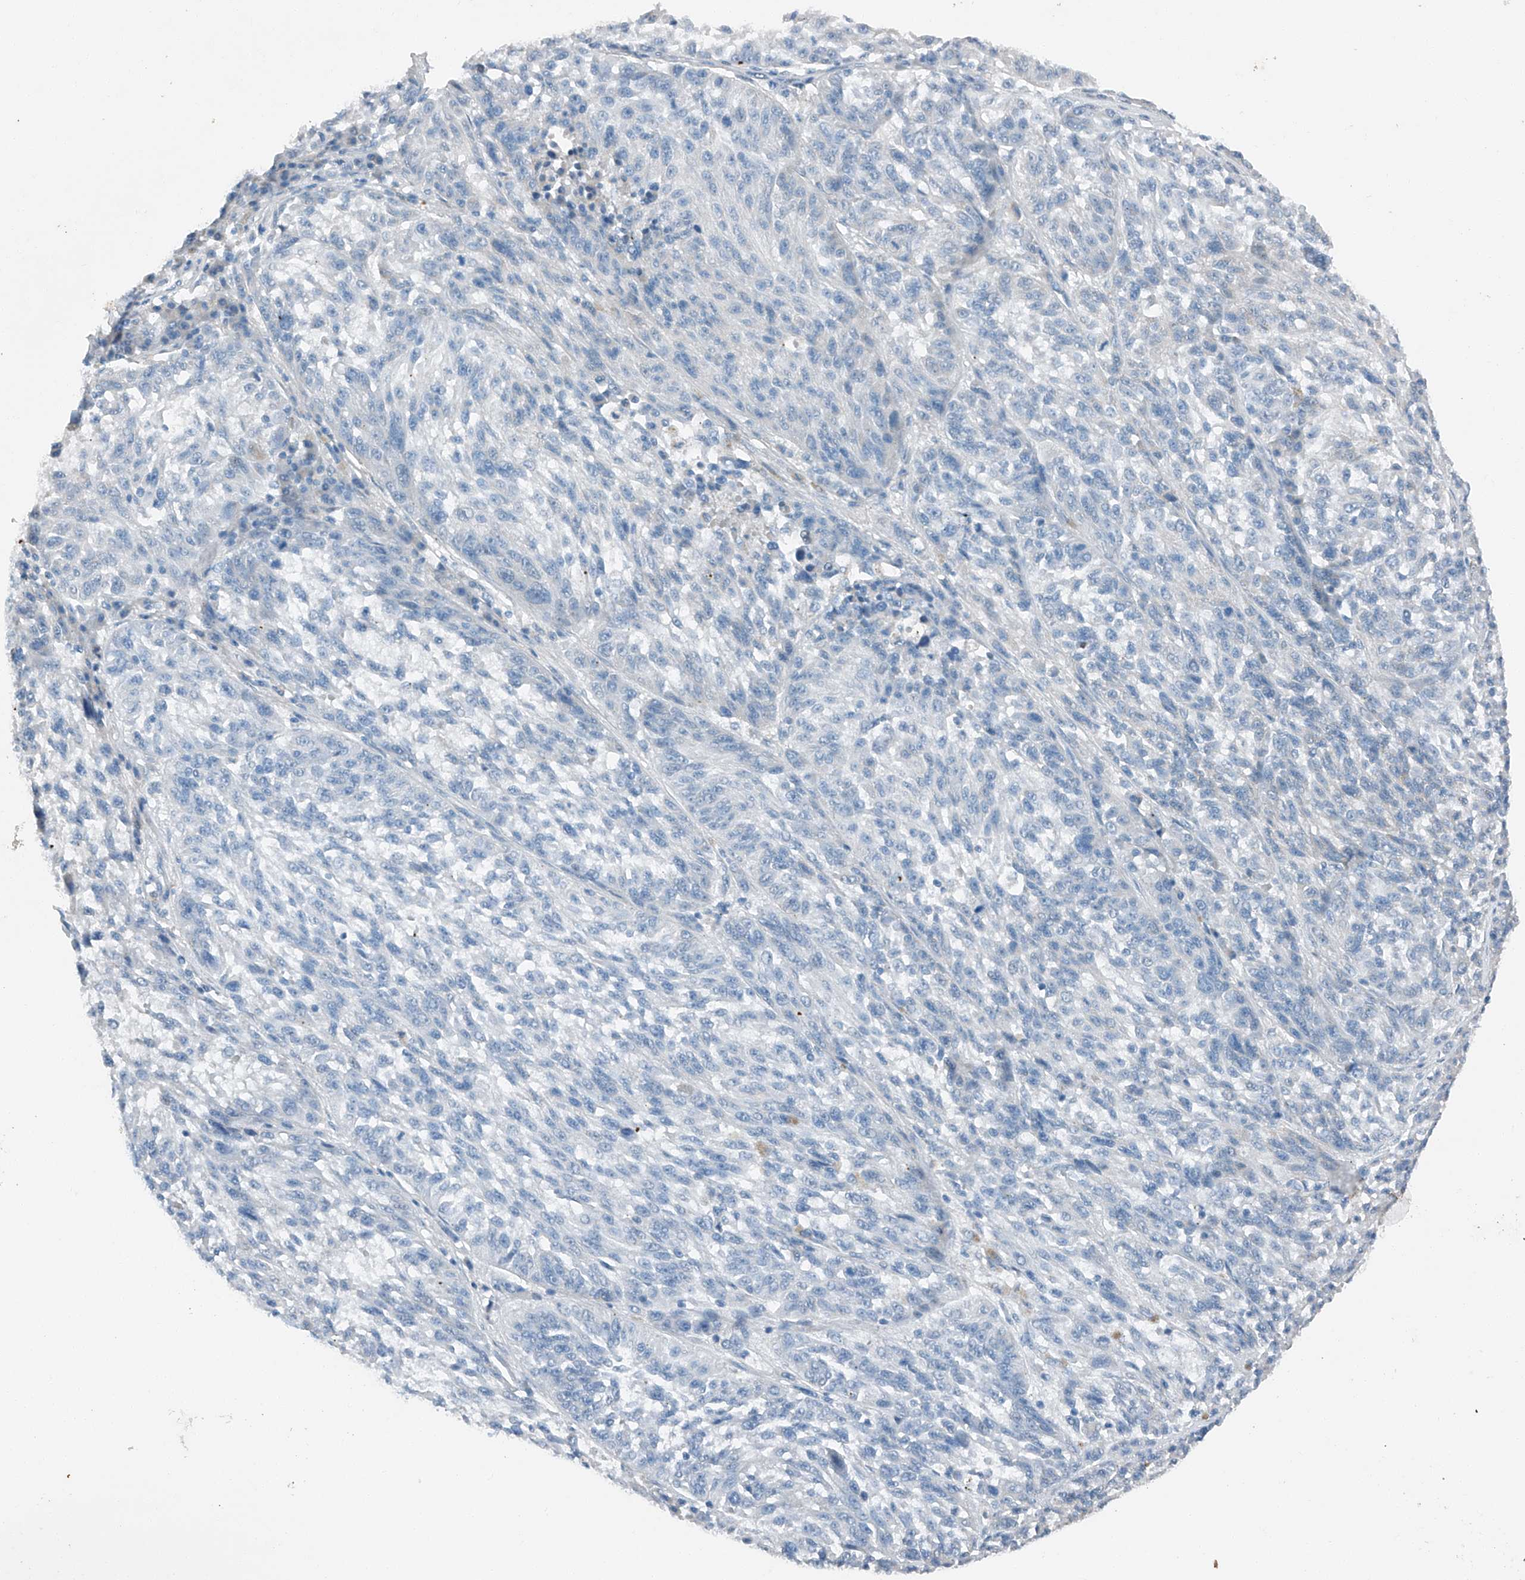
{"staining": {"intensity": "negative", "quantity": "none", "location": "none"}, "tissue": "melanoma", "cell_type": "Tumor cells", "image_type": "cancer", "snomed": [{"axis": "morphology", "description": "Malignant melanoma, NOS"}, {"axis": "topography", "description": "Skin"}], "caption": "Immunohistochemistry (IHC) of malignant melanoma reveals no expression in tumor cells.", "gene": "MDGA1", "patient": {"sex": "male", "age": 53}}